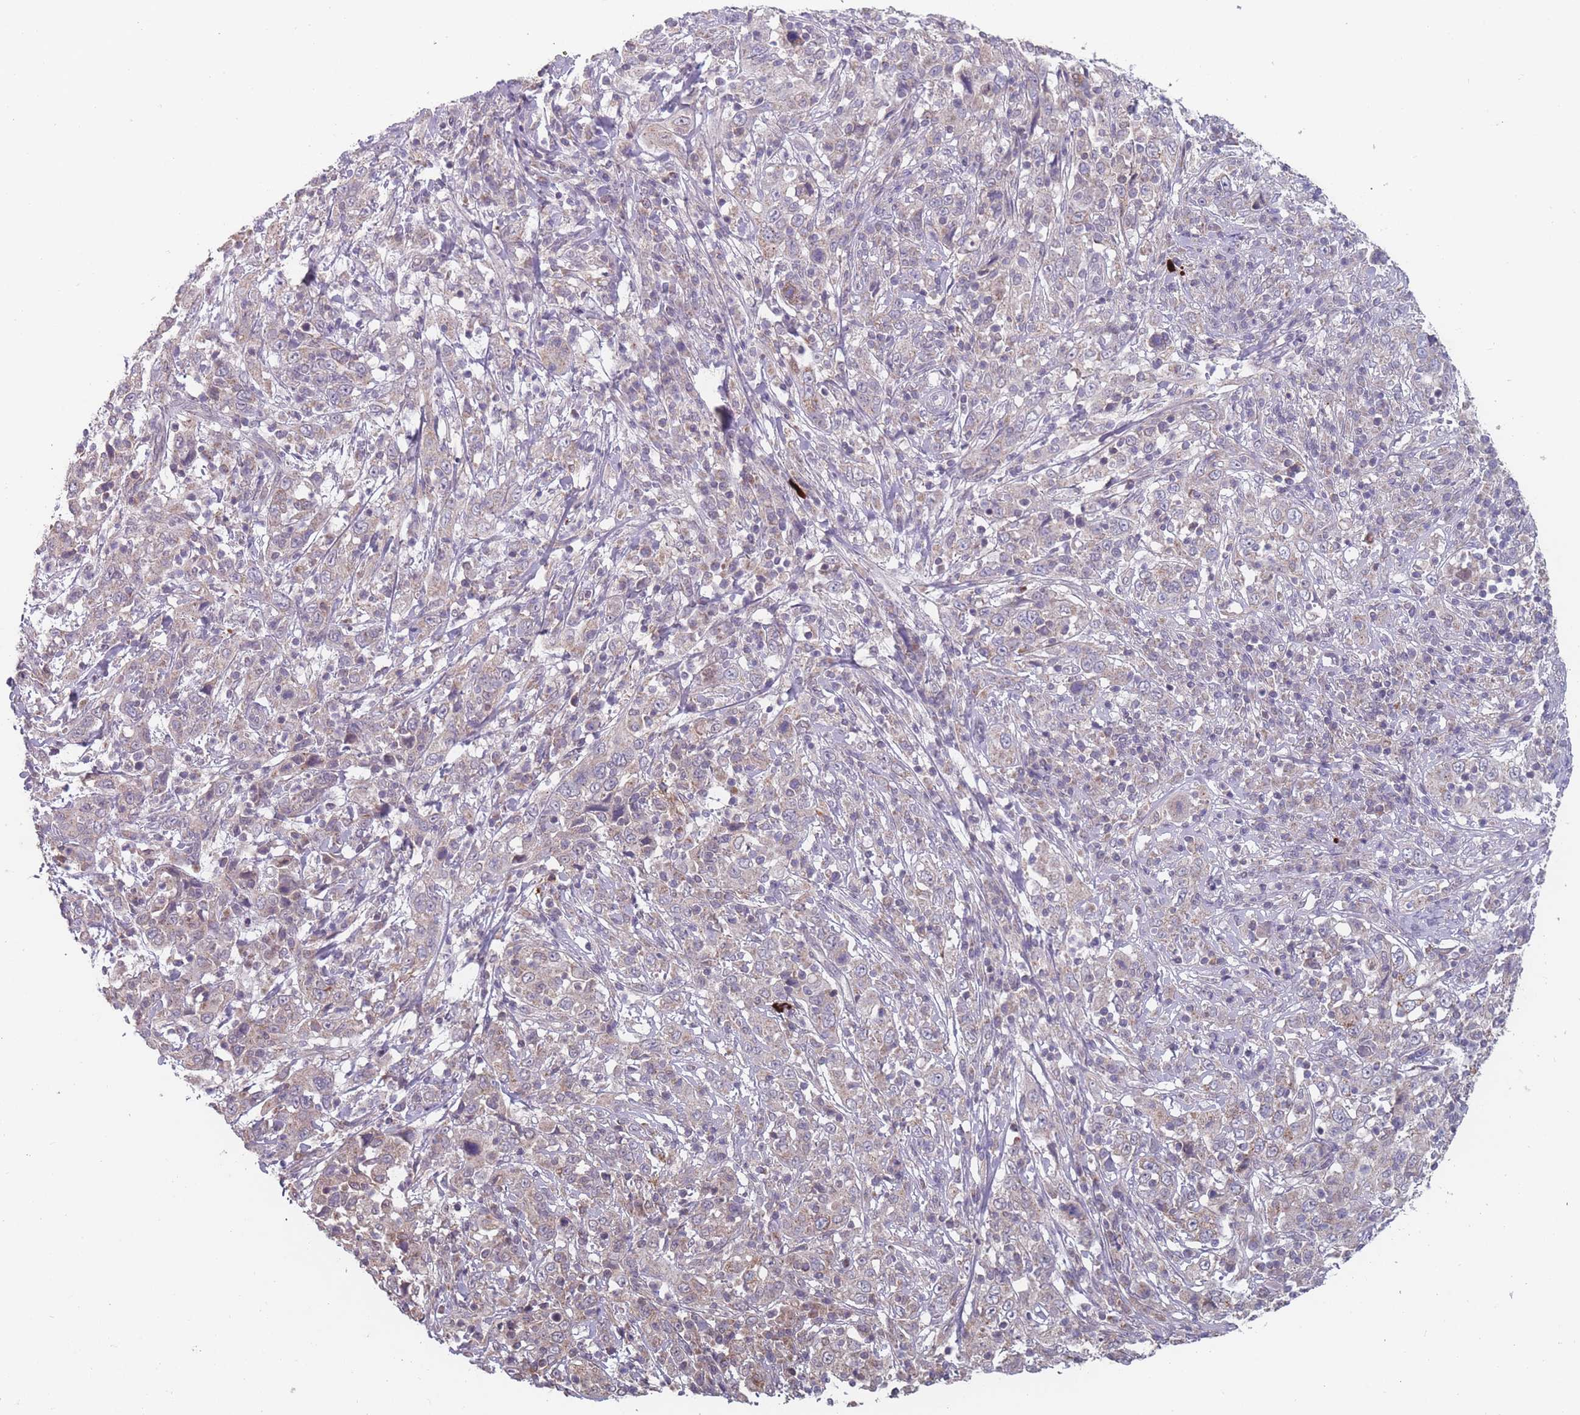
{"staining": {"intensity": "weak", "quantity": "<25%", "location": "cytoplasmic/membranous"}, "tissue": "cervical cancer", "cell_type": "Tumor cells", "image_type": "cancer", "snomed": [{"axis": "morphology", "description": "Squamous cell carcinoma, NOS"}, {"axis": "topography", "description": "Cervix"}], "caption": "IHC micrograph of cervical squamous cell carcinoma stained for a protein (brown), which demonstrates no staining in tumor cells. Brightfield microscopy of IHC stained with DAB (3,3'-diaminobenzidine) (brown) and hematoxylin (blue), captured at high magnification.", "gene": "PEX7", "patient": {"sex": "female", "age": 46}}